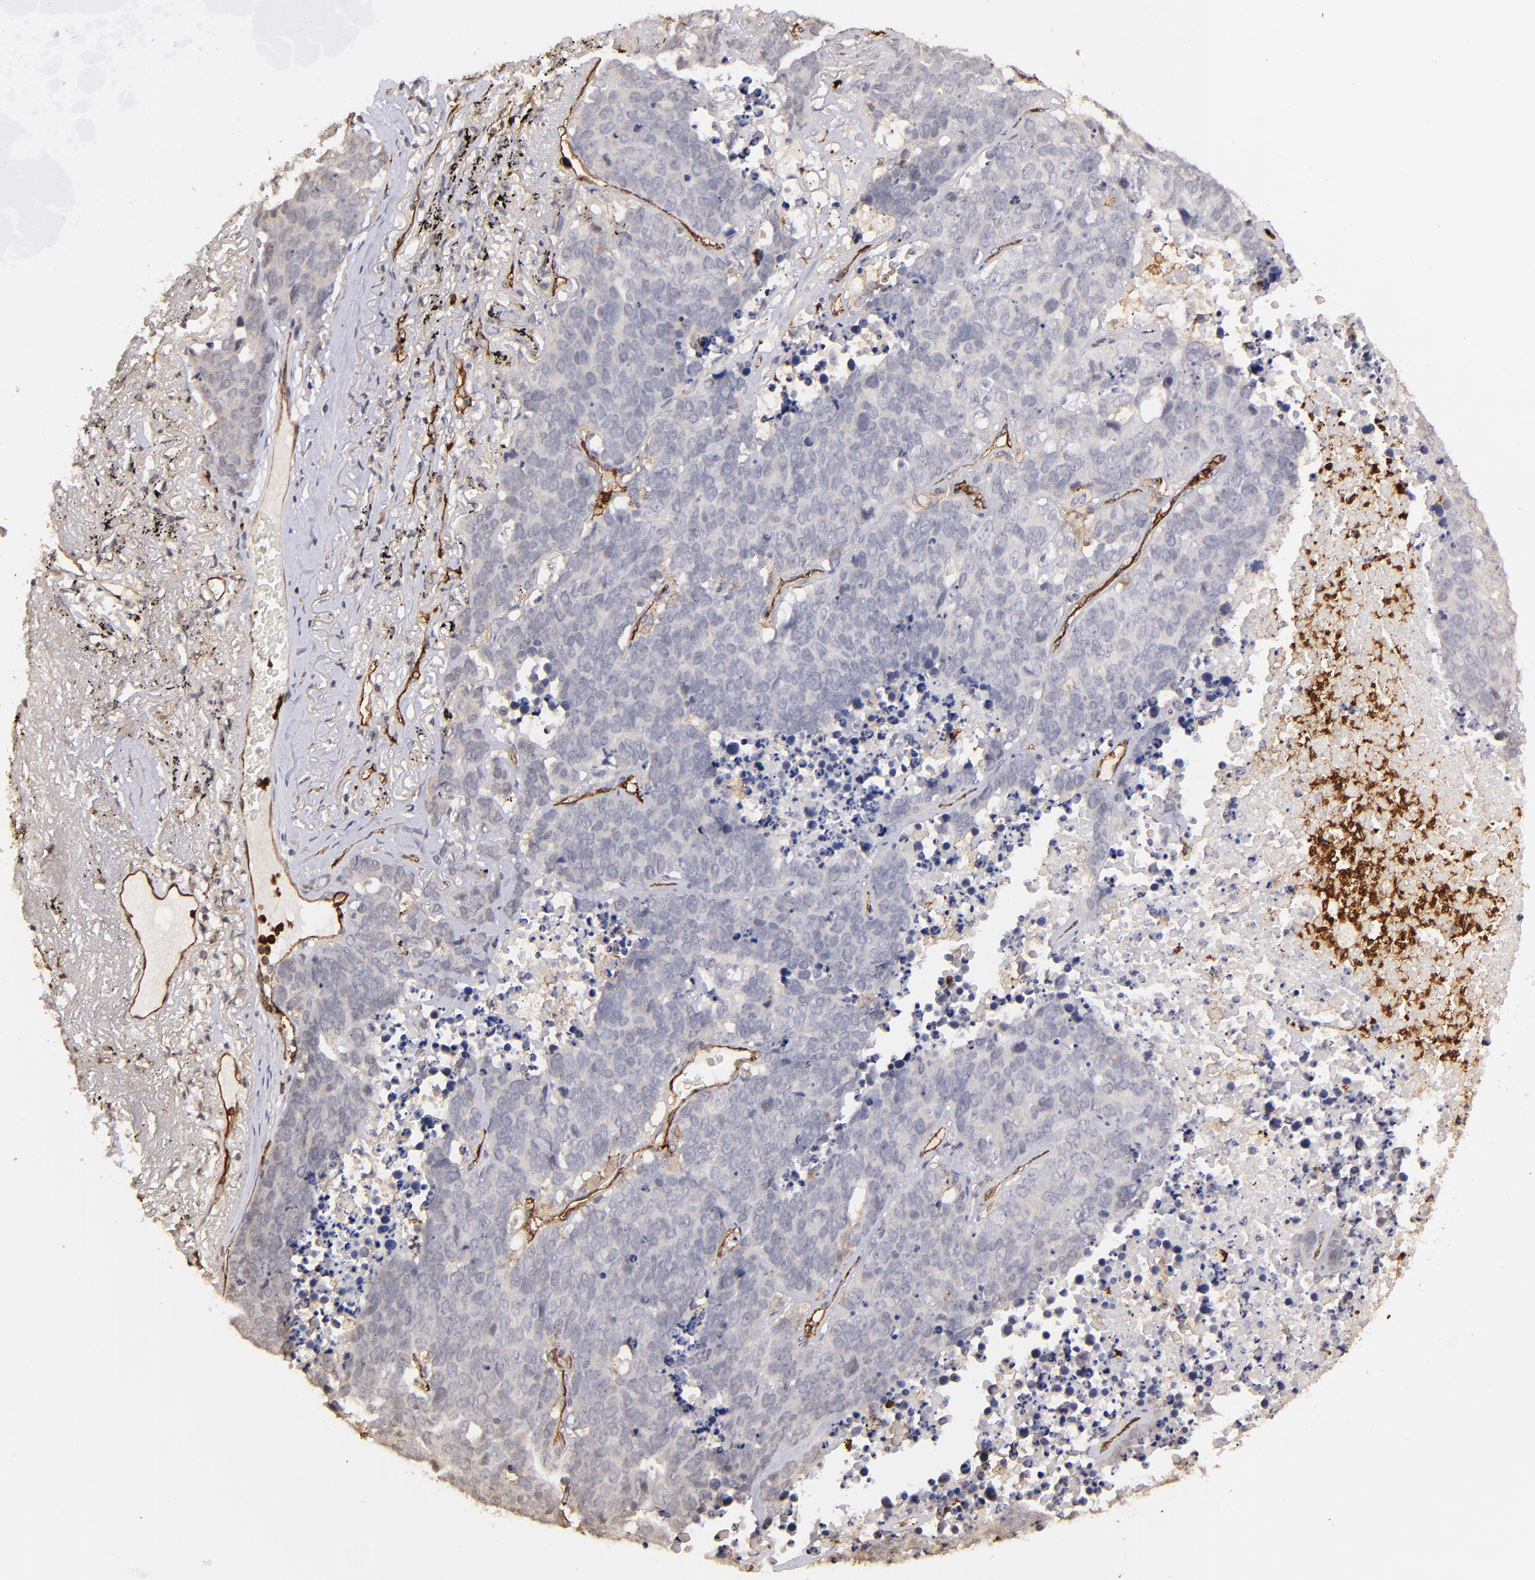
{"staining": {"intensity": "negative", "quantity": "none", "location": "none"}, "tissue": "lung cancer", "cell_type": "Tumor cells", "image_type": "cancer", "snomed": [{"axis": "morphology", "description": "Carcinoid, malignant, NOS"}, {"axis": "topography", "description": "Lung"}], "caption": "The photomicrograph reveals no significant expression in tumor cells of lung cancer (malignant carcinoid). (DAB immunohistochemistry with hematoxylin counter stain).", "gene": "DYSF", "patient": {"sex": "male", "age": 60}}